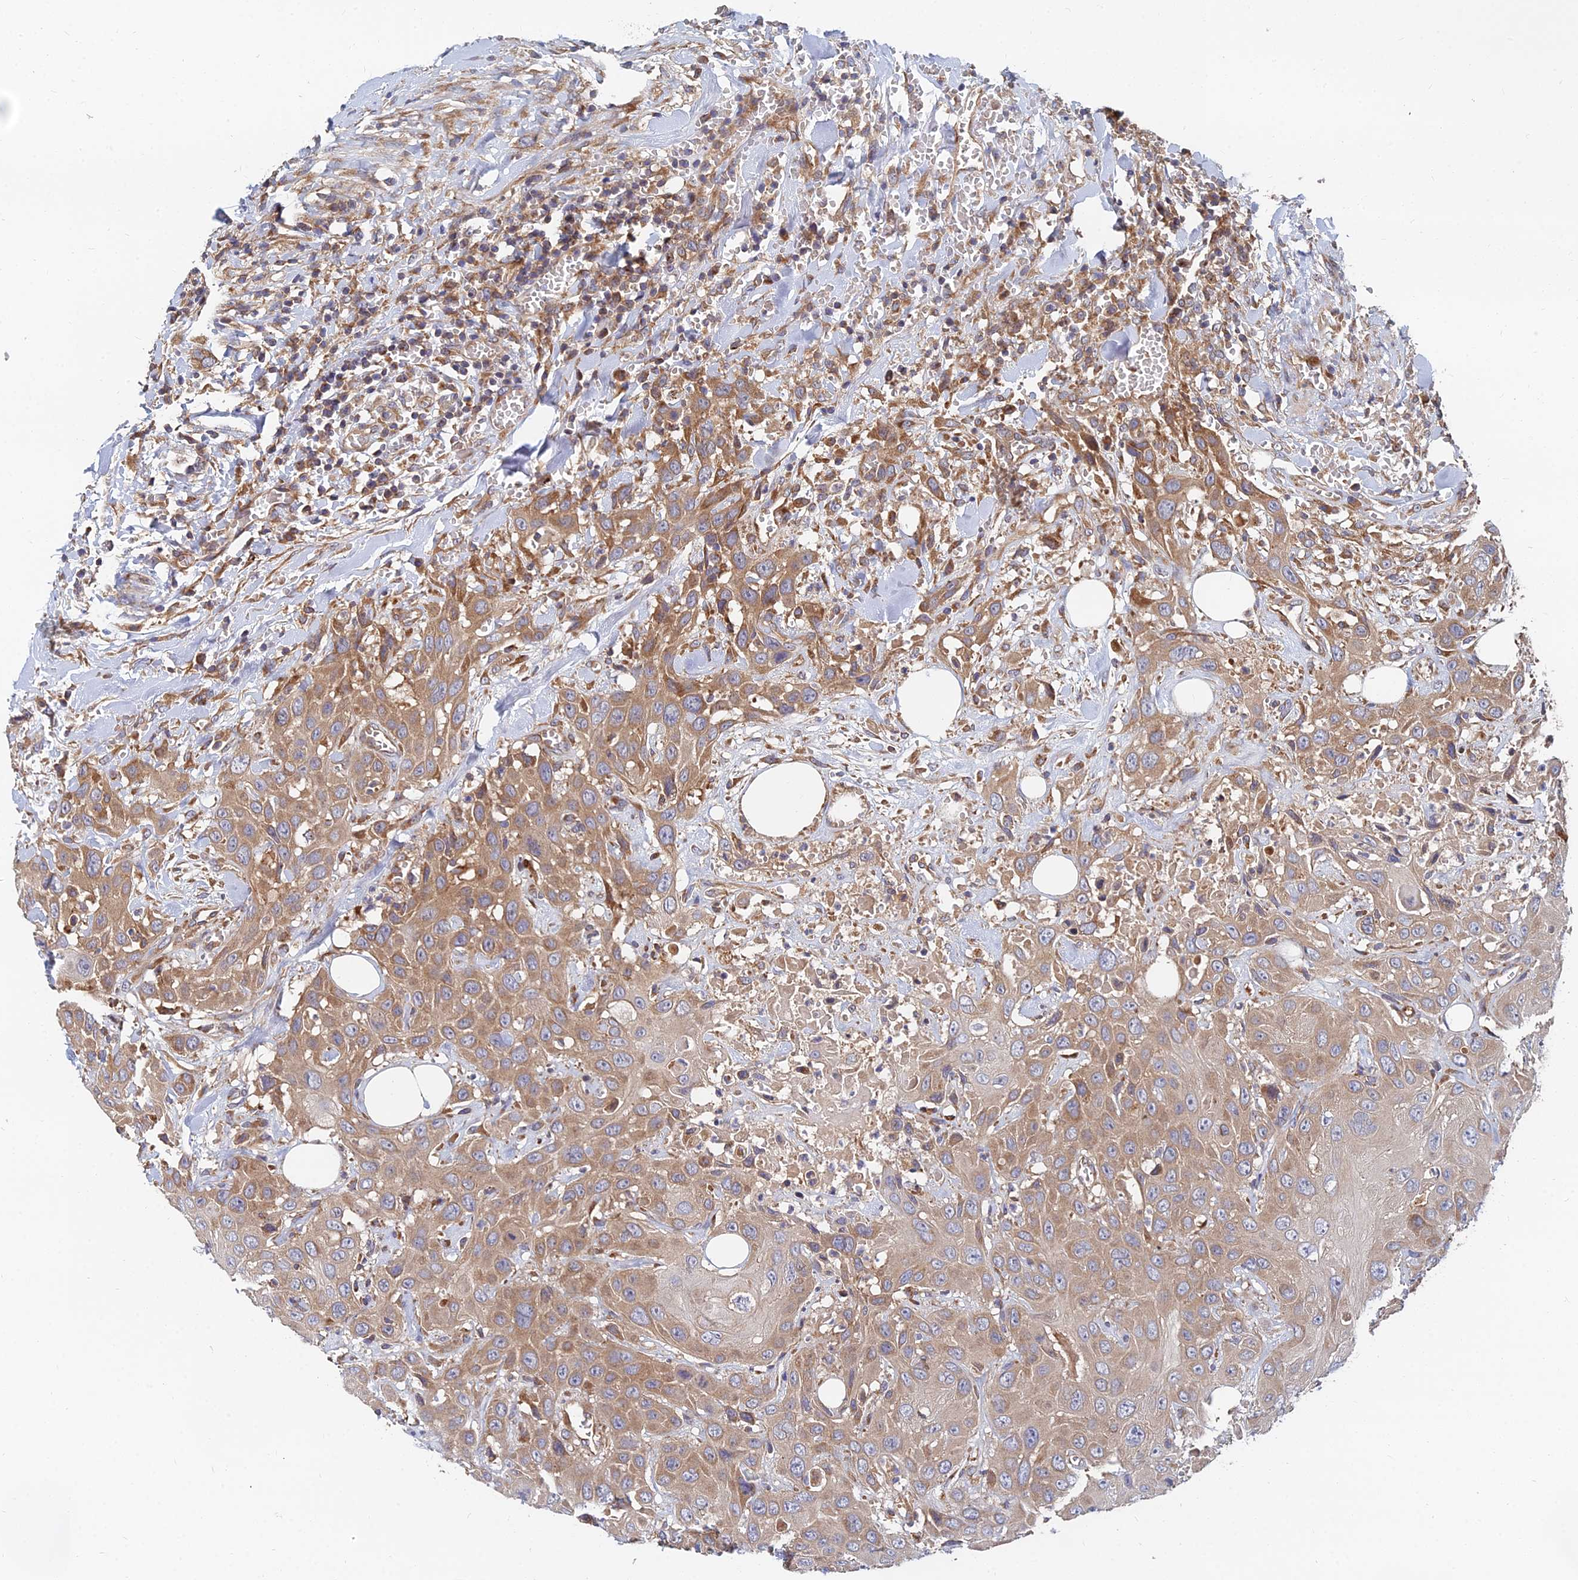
{"staining": {"intensity": "moderate", "quantity": ">75%", "location": "cytoplasmic/membranous"}, "tissue": "head and neck cancer", "cell_type": "Tumor cells", "image_type": "cancer", "snomed": [{"axis": "morphology", "description": "Squamous cell carcinoma, NOS"}, {"axis": "topography", "description": "Head-Neck"}], "caption": "Head and neck cancer stained with DAB IHC exhibits medium levels of moderate cytoplasmic/membranous expression in about >75% of tumor cells.", "gene": "CCZ1", "patient": {"sex": "male", "age": 81}}